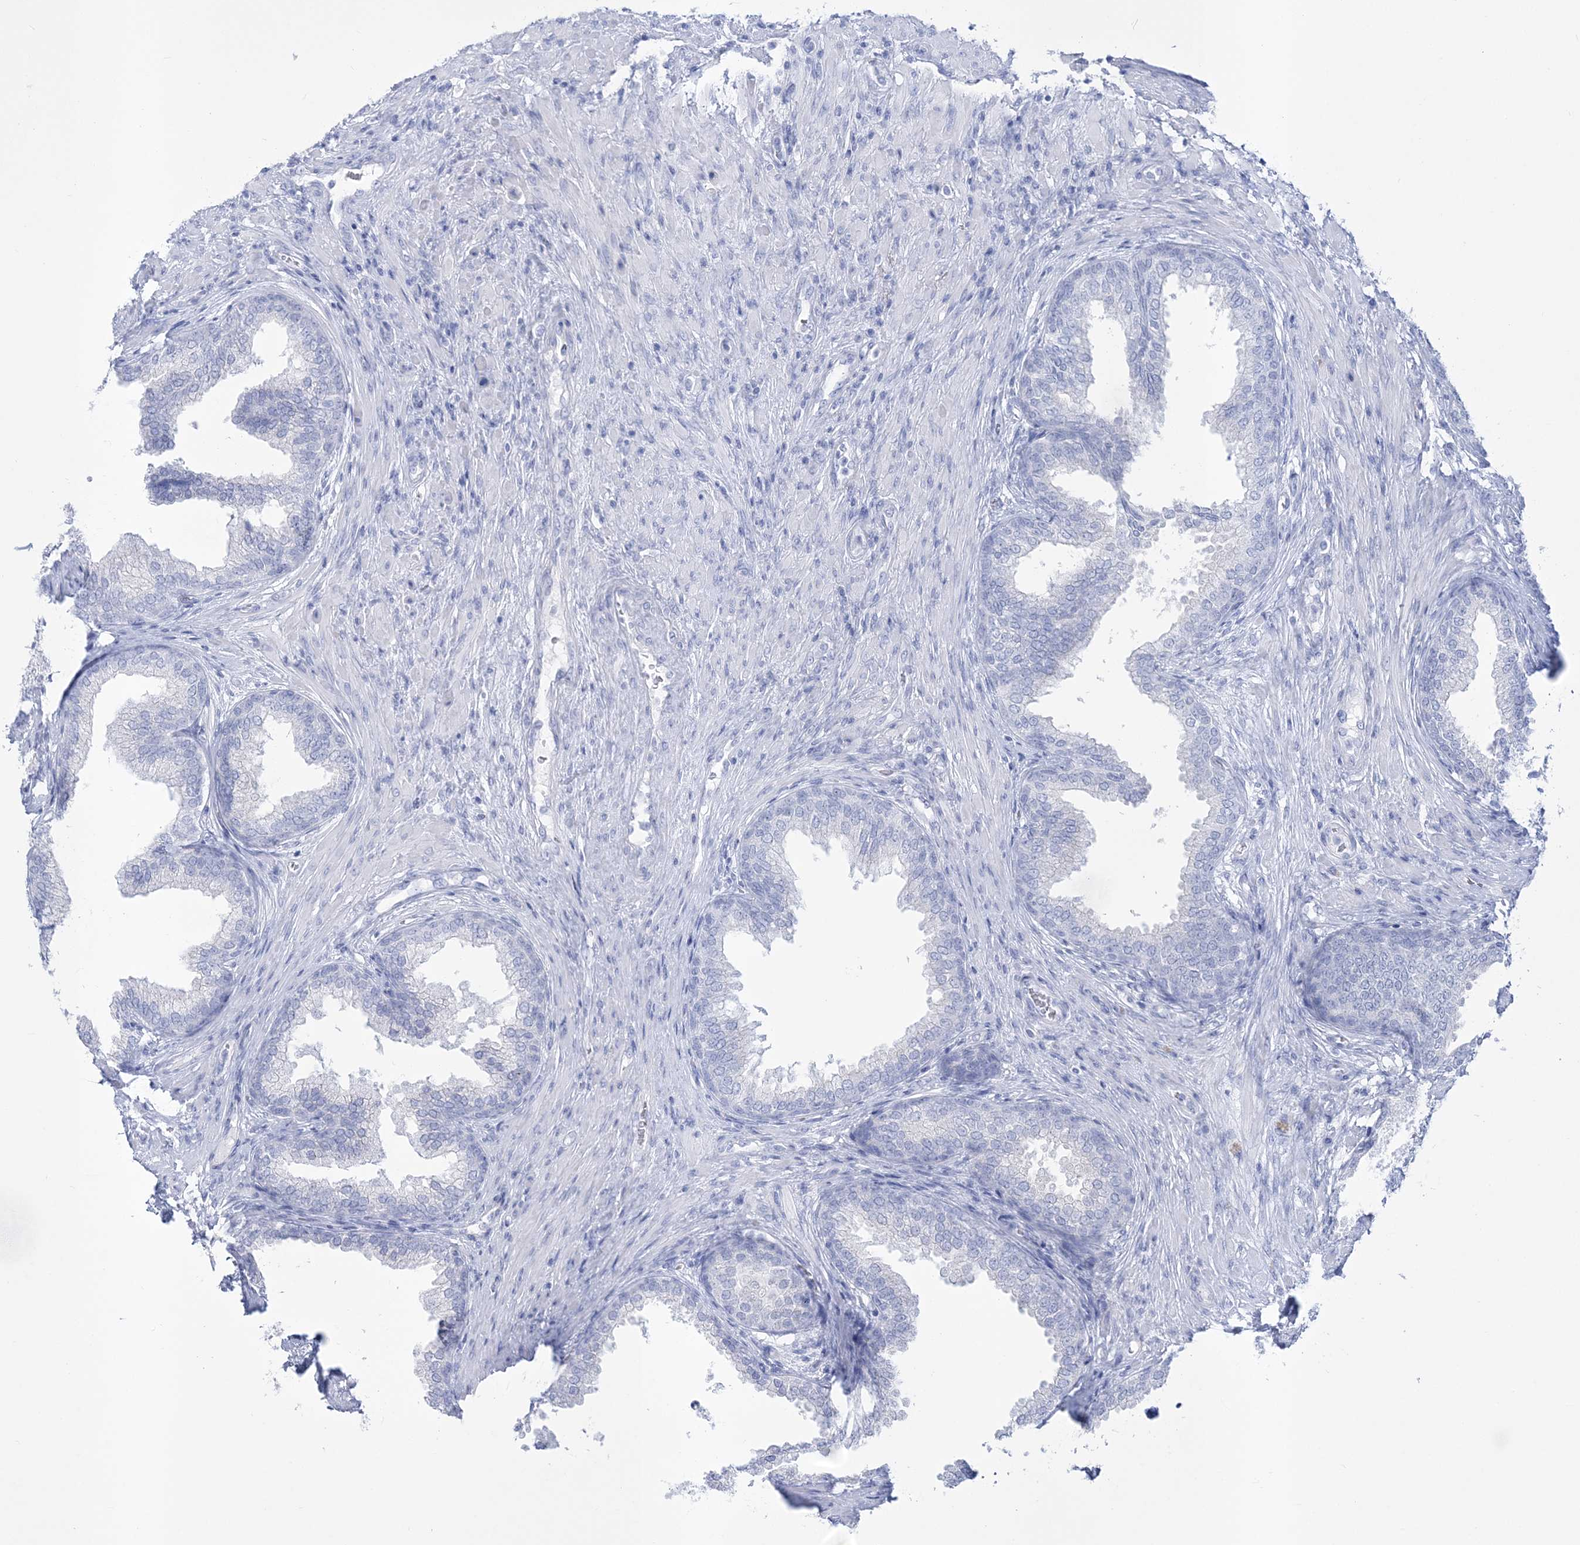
{"staining": {"intensity": "negative", "quantity": "none", "location": "none"}, "tissue": "prostate", "cell_type": "Glandular cells", "image_type": "normal", "snomed": [{"axis": "morphology", "description": "Normal tissue, NOS"}, {"axis": "topography", "description": "Prostate"}], "caption": "DAB (3,3'-diaminobenzidine) immunohistochemical staining of normal human prostate reveals no significant positivity in glandular cells. (Brightfield microscopy of DAB immunohistochemistry (IHC) at high magnification).", "gene": "RBP2", "patient": {"sex": "male", "age": 76}}